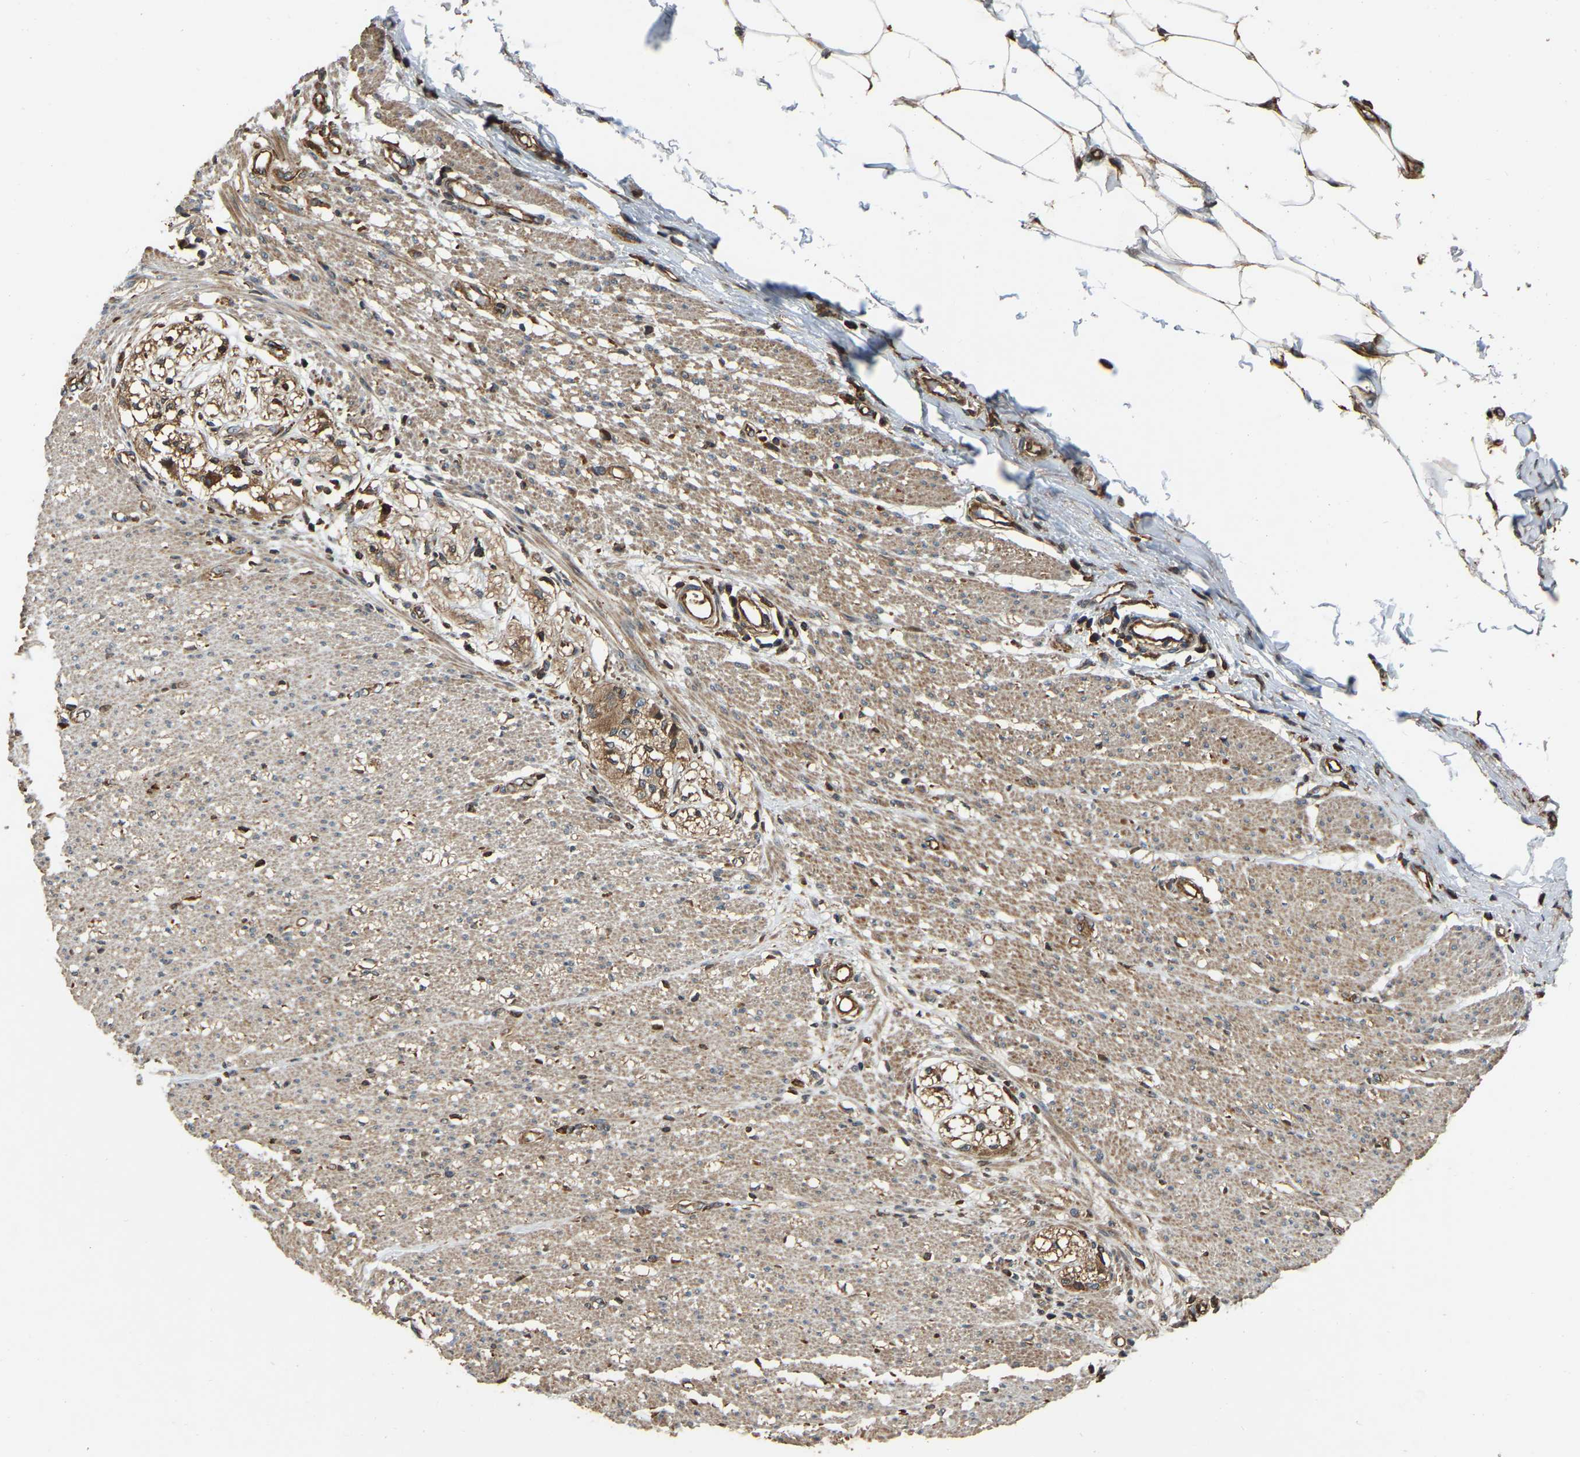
{"staining": {"intensity": "moderate", "quantity": ">75%", "location": "cytoplasmic/membranous"}, "tissue": "smooth muscle", "cell_type": "Smooth muscle cells", "image_type": "normal", "snomed": [{"axis": "morphology", "description": "Normal tissue, NOS"}, {"axis": "morphology", "description": "Adenocarcinoma, NOS"}, {"axis": "topography", "description": "Colon"}, {"axis": "topography", "description": "Peripheral nerve tissue"}], "caption": "Approximately >75% of smooth muscle cells in unremarkable smooth muscle display moderate cytoplasmic/membranous protein positivity as visualized by brown immunohistochemical staining.", "gene": "SAMD9L", "patient": {"sex": "male", "age": 14}}